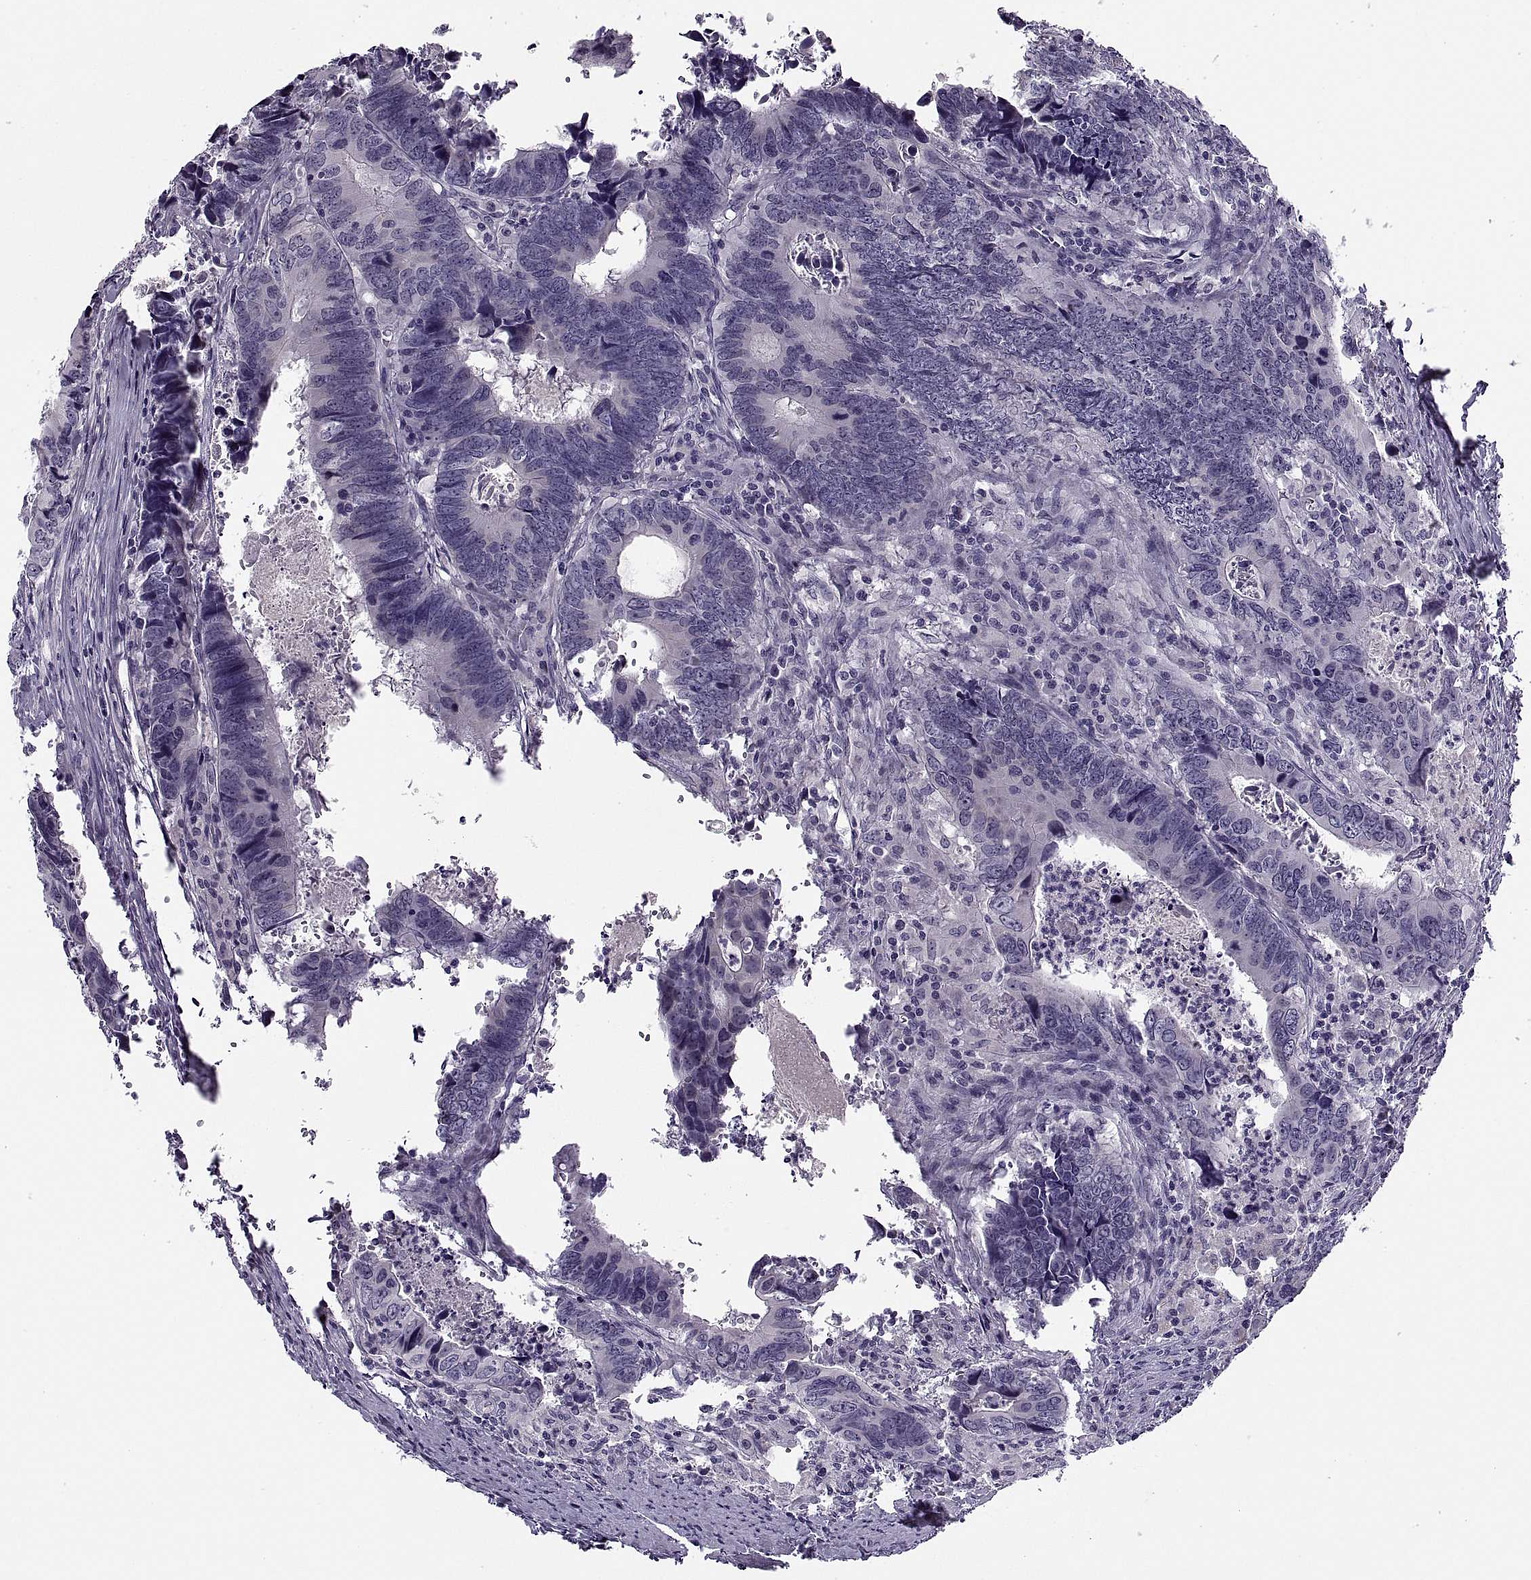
{"staining": {"intensity": "negative", "quantity": "none", "location": "none"}, "tissue": "colorectal cancer", "cell_type": "Tumor cells", "image_type": "cancer", "snomed": [{"axis": "morphology", "description": "Adenocarcinoma, NOS"}, {"axis": "topography", "description": "Colon"}], "caption": "IHC of human colorectal adenocarcinoma exhibits no positivity in tumor cells. (Brightfield microscopy of DAB IHC at high magnification).", "gene": "MAGEB1", "patient": {"sex": "female", "age": 82}}